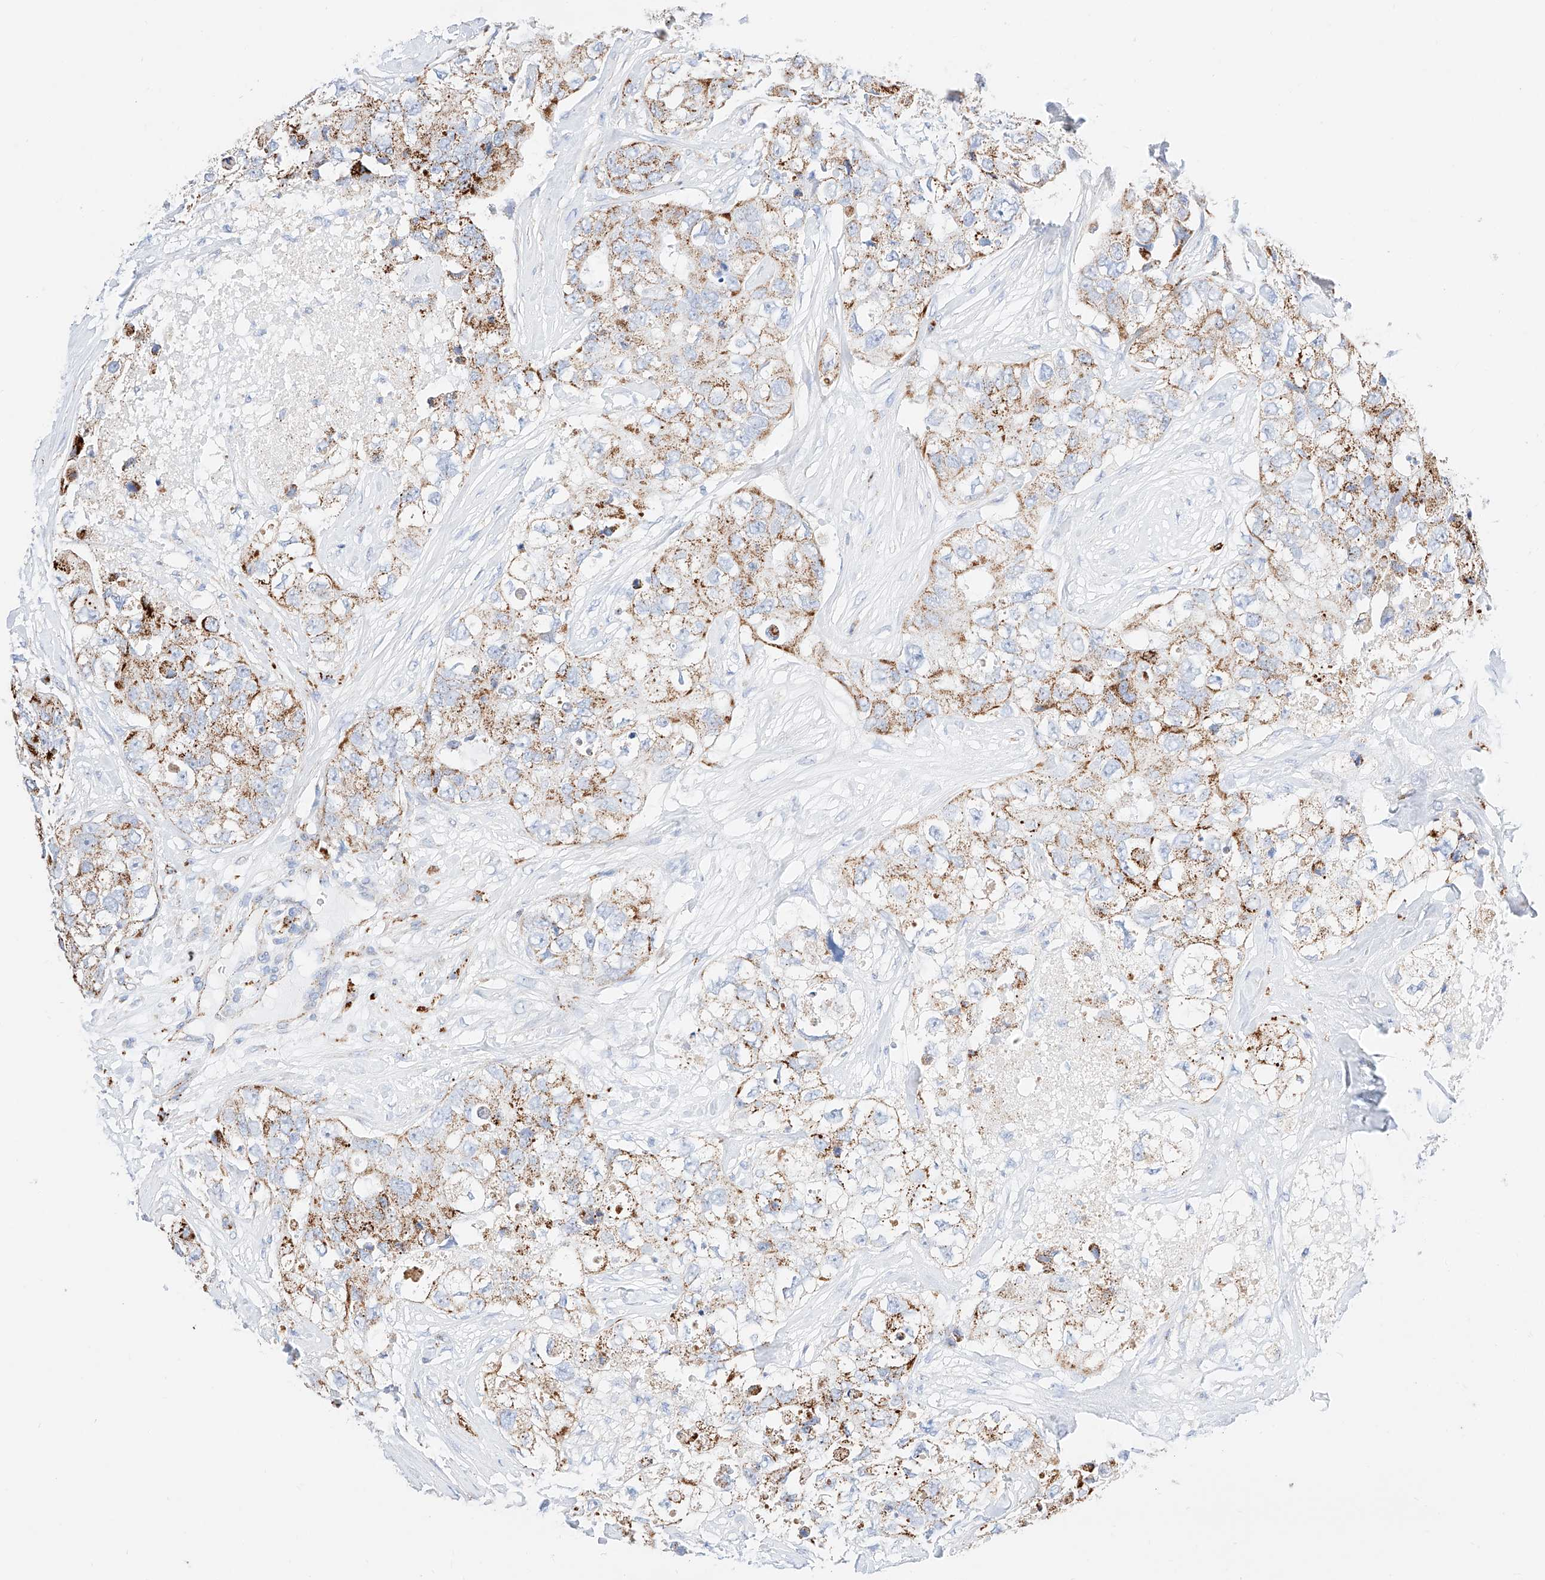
{"staining": {"intensity": "moderate", "quantity": "25%-75%", "location": "cytoplasmic/membranous"}, "tissue": "breast cancer", "cell_type": "Tumor cells", "image_type": "cancer", "snomed": [{"axis": "morphology", "description": "Duct carcinoma"}, {"axis": "topography", "description": "Breast"}], "caption": "Human invasive ductal carcinoma (breast) stained with a protein marker displays moderate staining in tumor cells.", "gene": "C6orf62", "patient": {"sex": "female", "age": 62}}